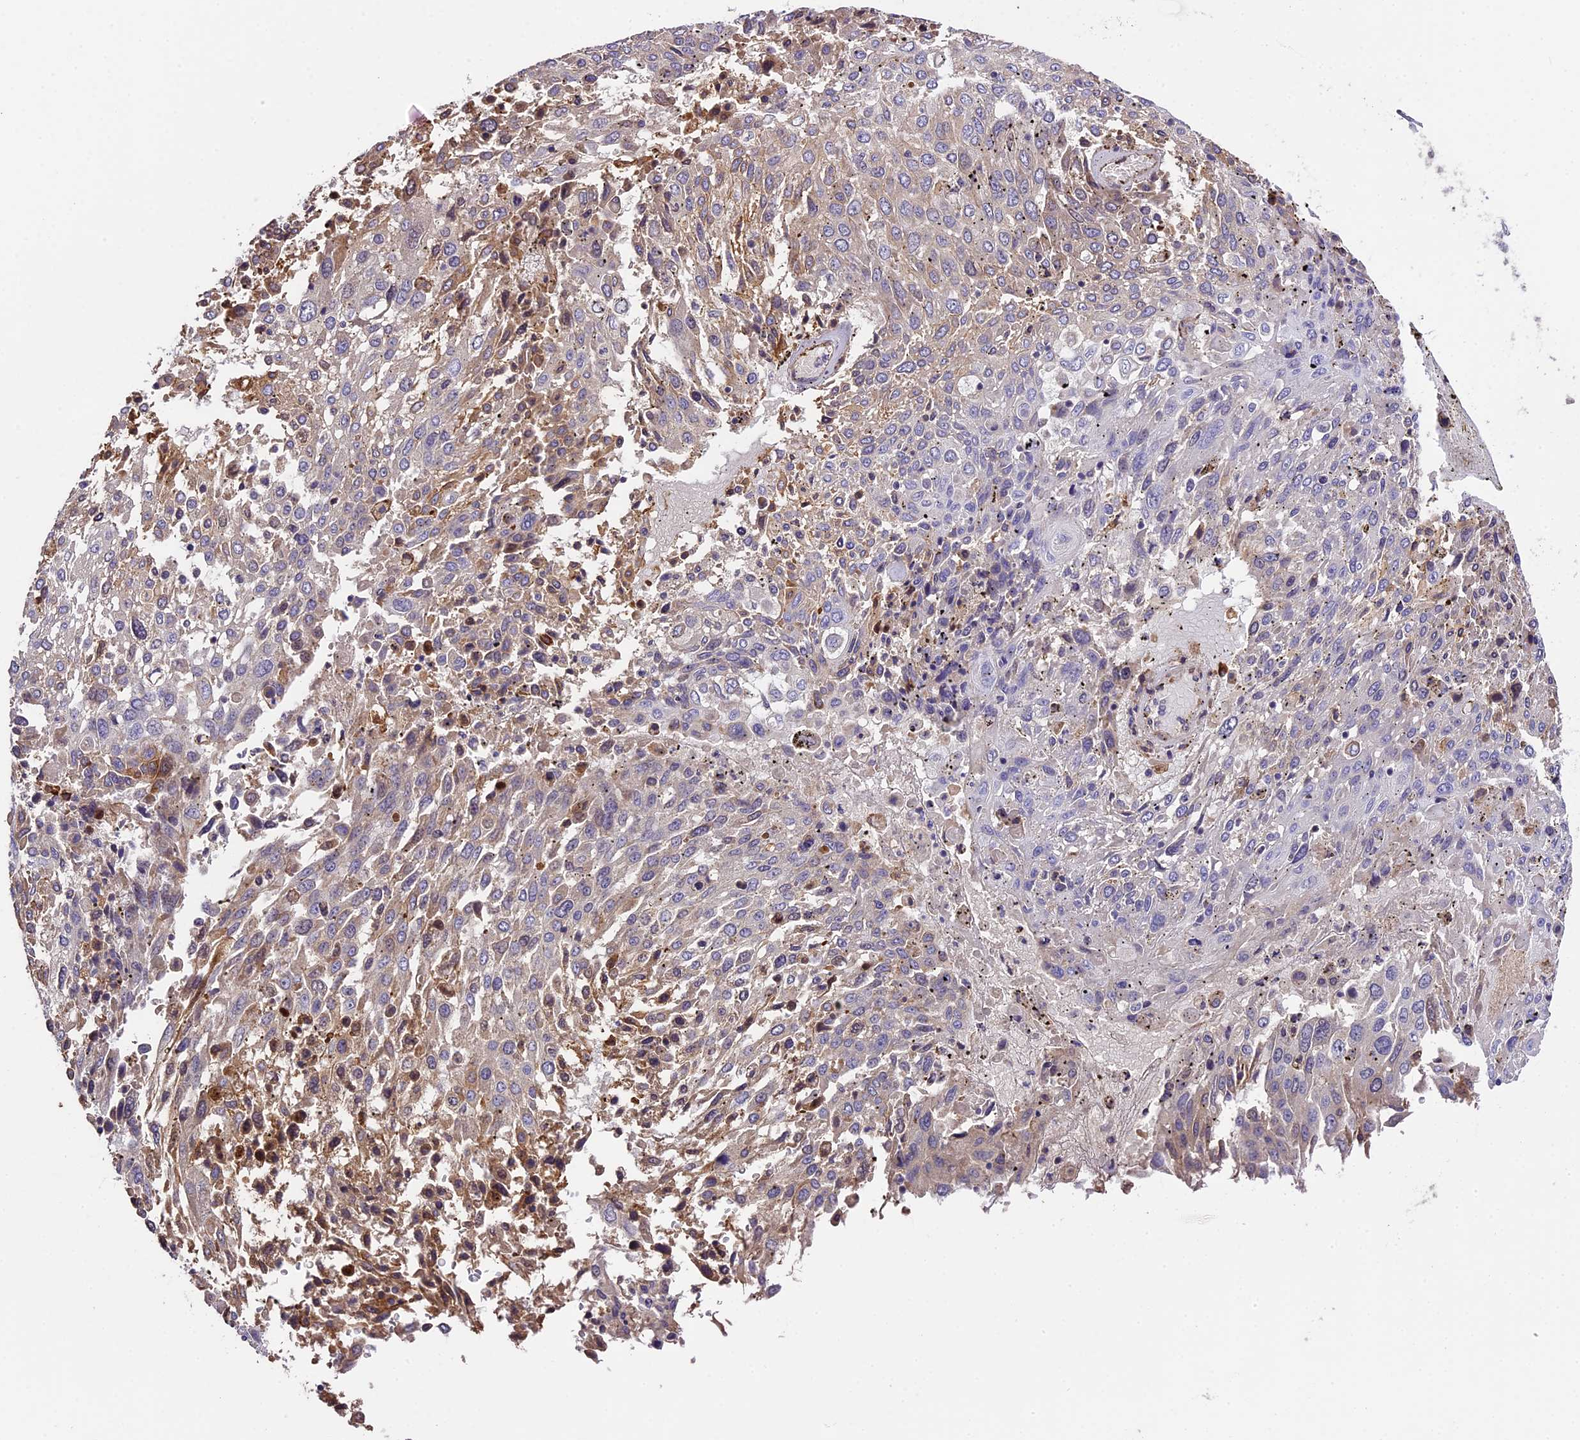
{"staining": {"intensity": "moderate", "quantity": "25%-75%", "location": "cytoplasmic/membranous"}, "tissue": "lung cancer", "cell_type": "Tumor cells", "image_type": "cancer", "snomed": [{"axis": "morphology", "description": "Squamous cell carcinoma, NOS"}, {"axis": "topography", "description": "Lung"}], "caption": "Brown immunohistochemical staining in human lung cancer reveals moderate cytoplasmic/membranous expression in approximately 25%-75% of tumor cells.", "gene": "ABCC10", "patient": {"sex": "male", "age": 65}}